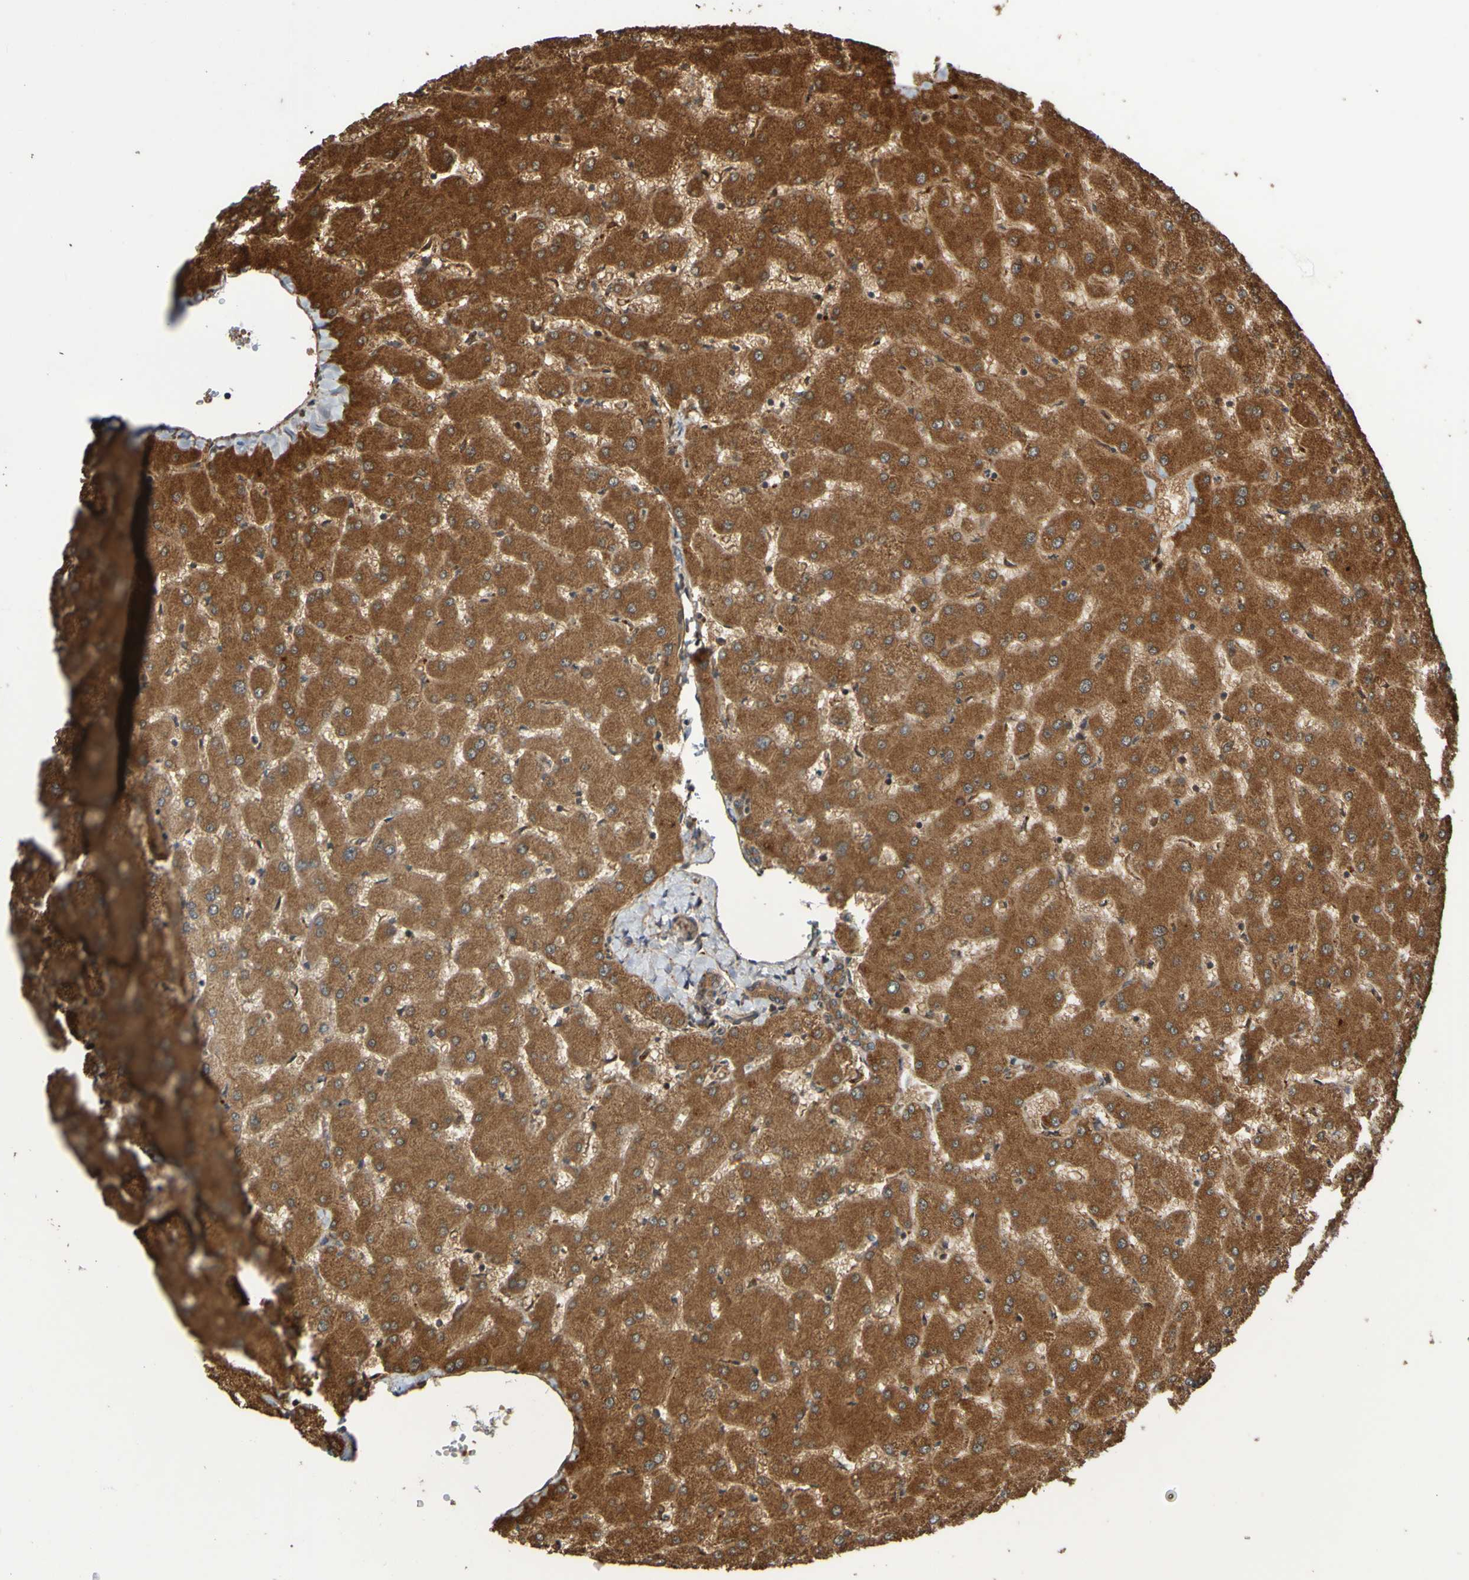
{"staining": {"intensity": "moderate", "quantity": ">75%", "location": "cytoplasmic/membranous"}, "tissue": "liver", "cell_type": "Cholangiocytes", "image_type": "normal", "snomed": [{"axis": "morphology", "description": "Normal tissue, NOS"}, {"axis": "topography", "description": "Liver"}], "caption": "Immunohistochemistry (IHC) image of benign liver stained for a protein (brown), which exhibits medium levels of moderate cytoplasmic/membranous staining in about >75% of cholangiocytes.", "gene": "UCN", "patient": {"sex": "female", "age": 63}}